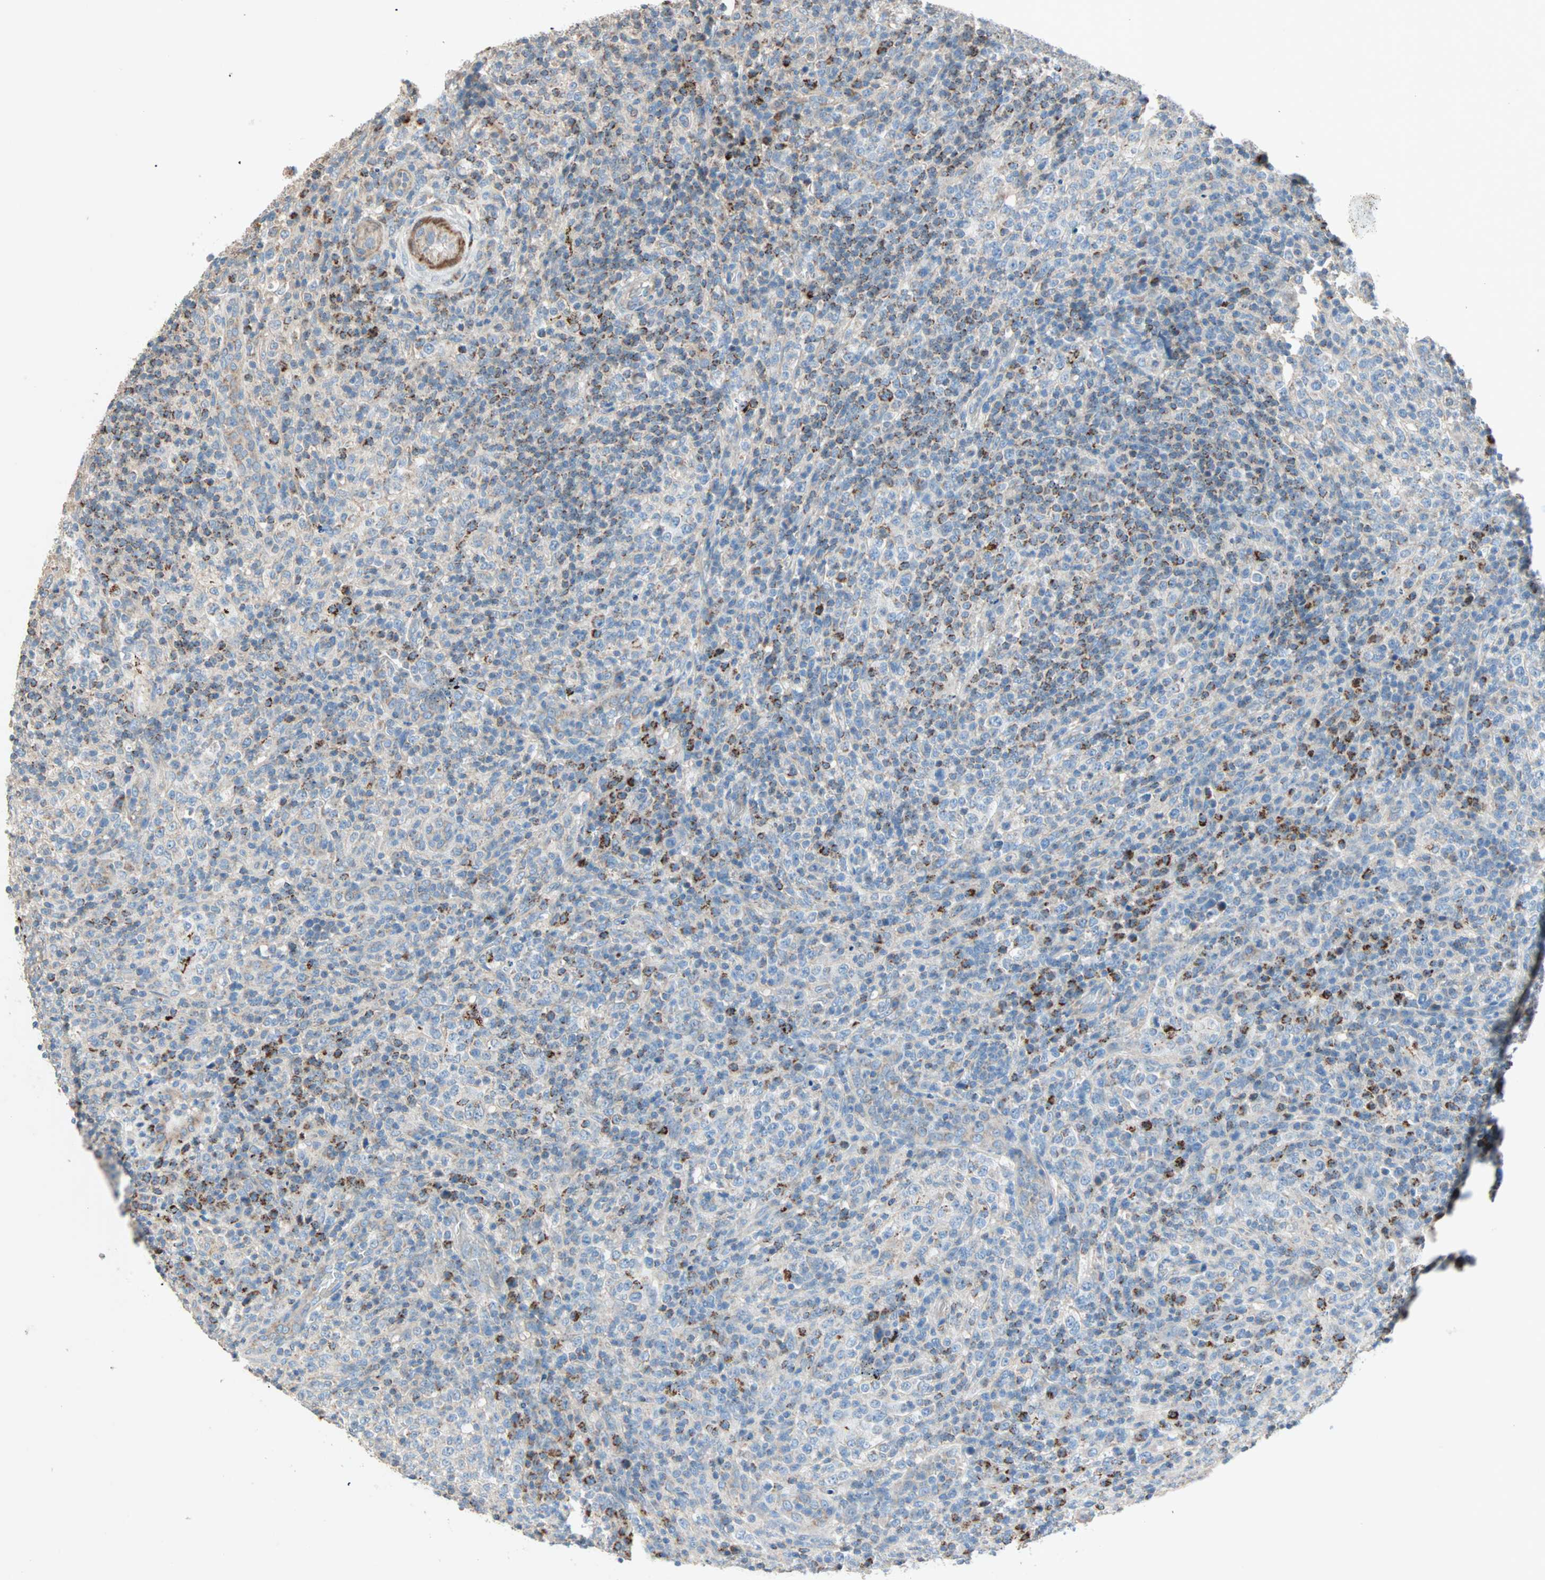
{"staining": {"intensity": "moderate", "quantity": "<25%", "location": "cytoplasmic/membranous"}, "tissue": "lymphoma", "cell_type": "Tumor cells", "image_type": "cancer", "snomed": [{"axis": "morphology", "description": "Malignant lymphoma, non-Hodgkin's type, High grade"}, {"axis": "topography", "description": "Lymph node"}], "caption": "Protein expression analysis of lymphoma exhibits moderate cytoplasmic/membranous staining in approximately <25% of tumor cells. The protein of interest is shown in brown color, while the nuclei are stained blue.", "gene": "ACVRL1", "patient": {"sex": "female", "age": 76}}